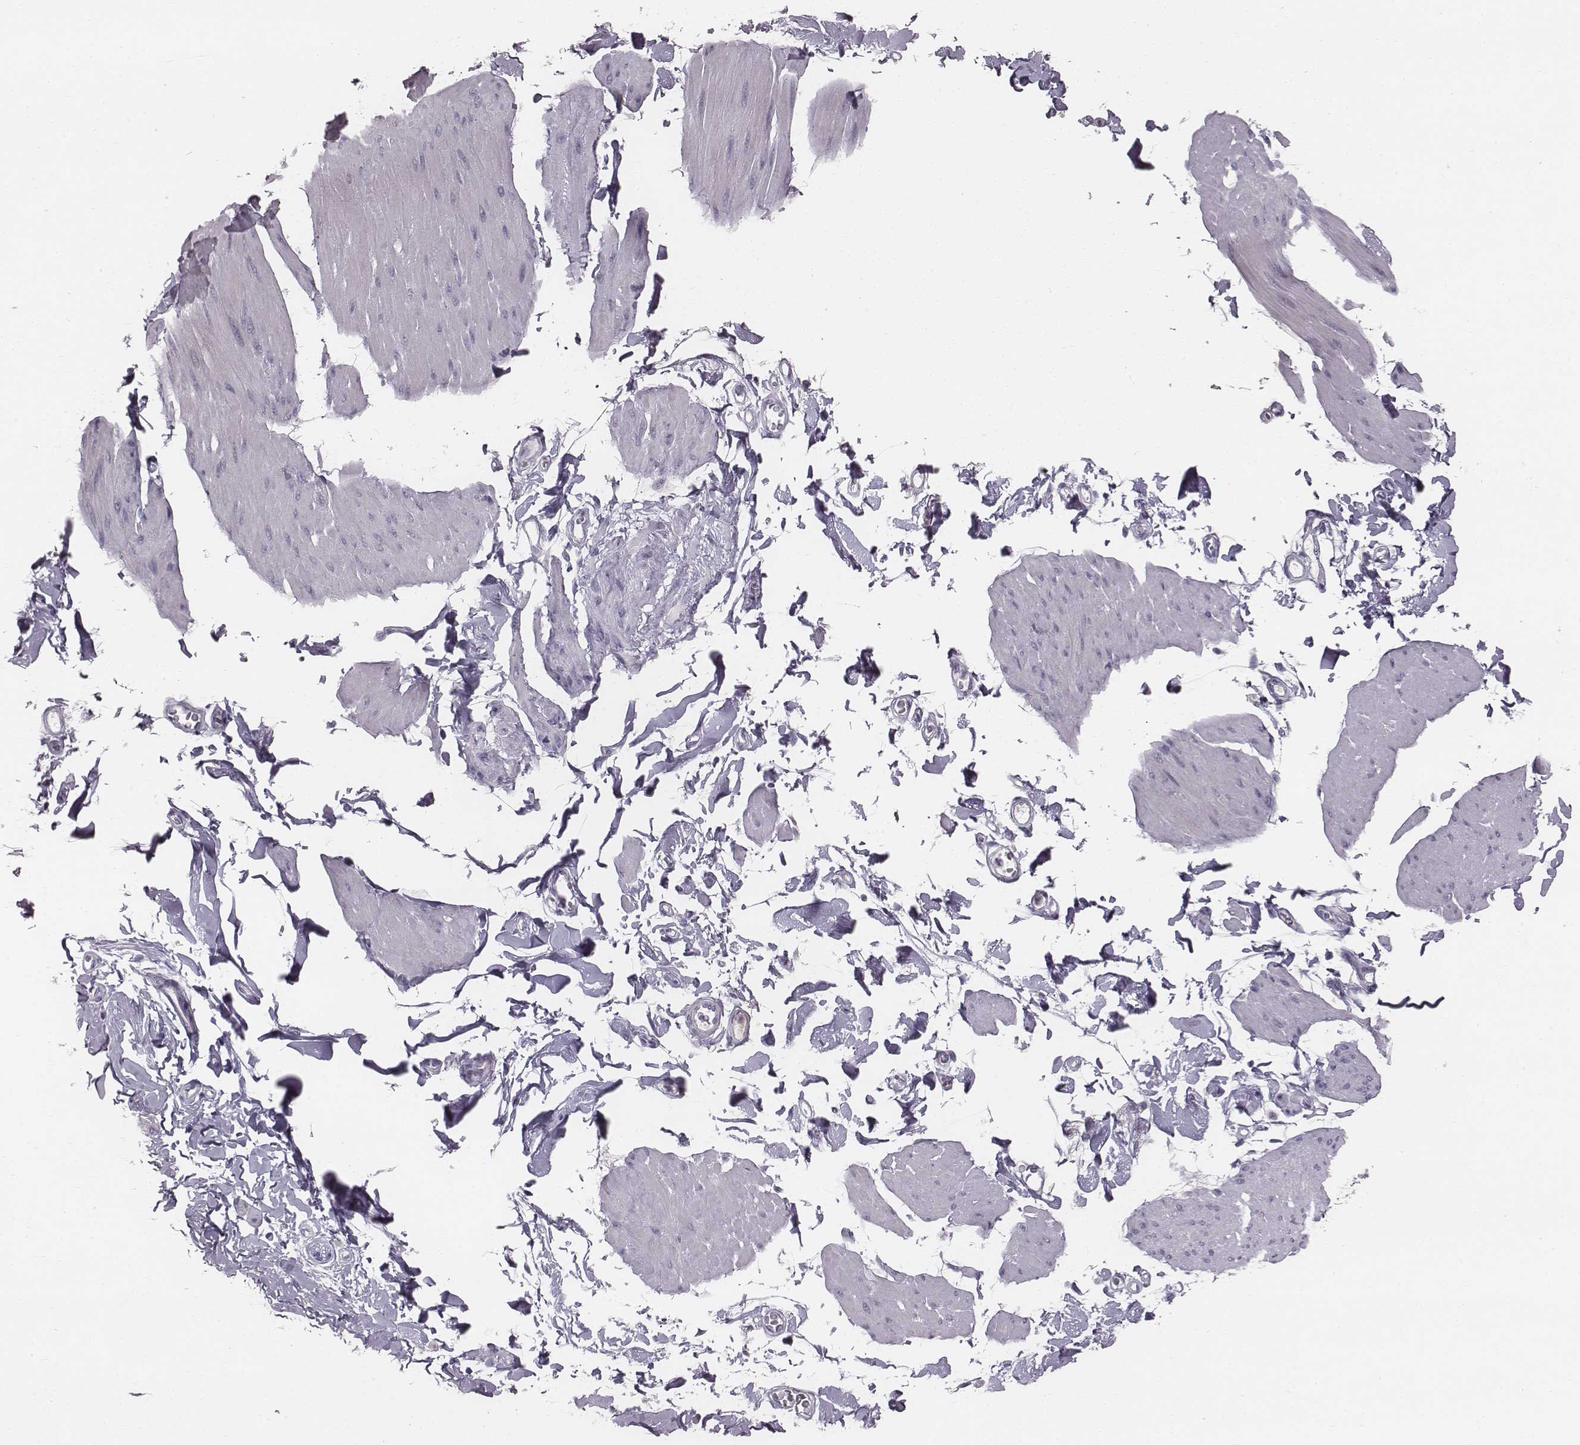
{"staining": {"intensity": "negative", "quantity": "none", "location": "none"}, "tissue": "smooth muscle", "cell_type": "Smooth muscle cells", "image_type": "normal", "snomed": [{"axis": "morphology", "description": "Normal tissue, NOS"}, {"axis": "topography", "description": "Adipose tissue"}, {"axis": "topography", "description": "Smooth muscle"}, {"axis": "topography", "description": "Peripheral nerve tissue"}], "caption": "Smooth muscle cells are negative for brown protein staining in normal smooth muscle. Brightfield microscopy of IHC stained with DAB (brown) and hematoxylin (blue), captured at high magnification.", "gene": "ENSG00000284762", "patient": {"sex": "male", "age": 83}}